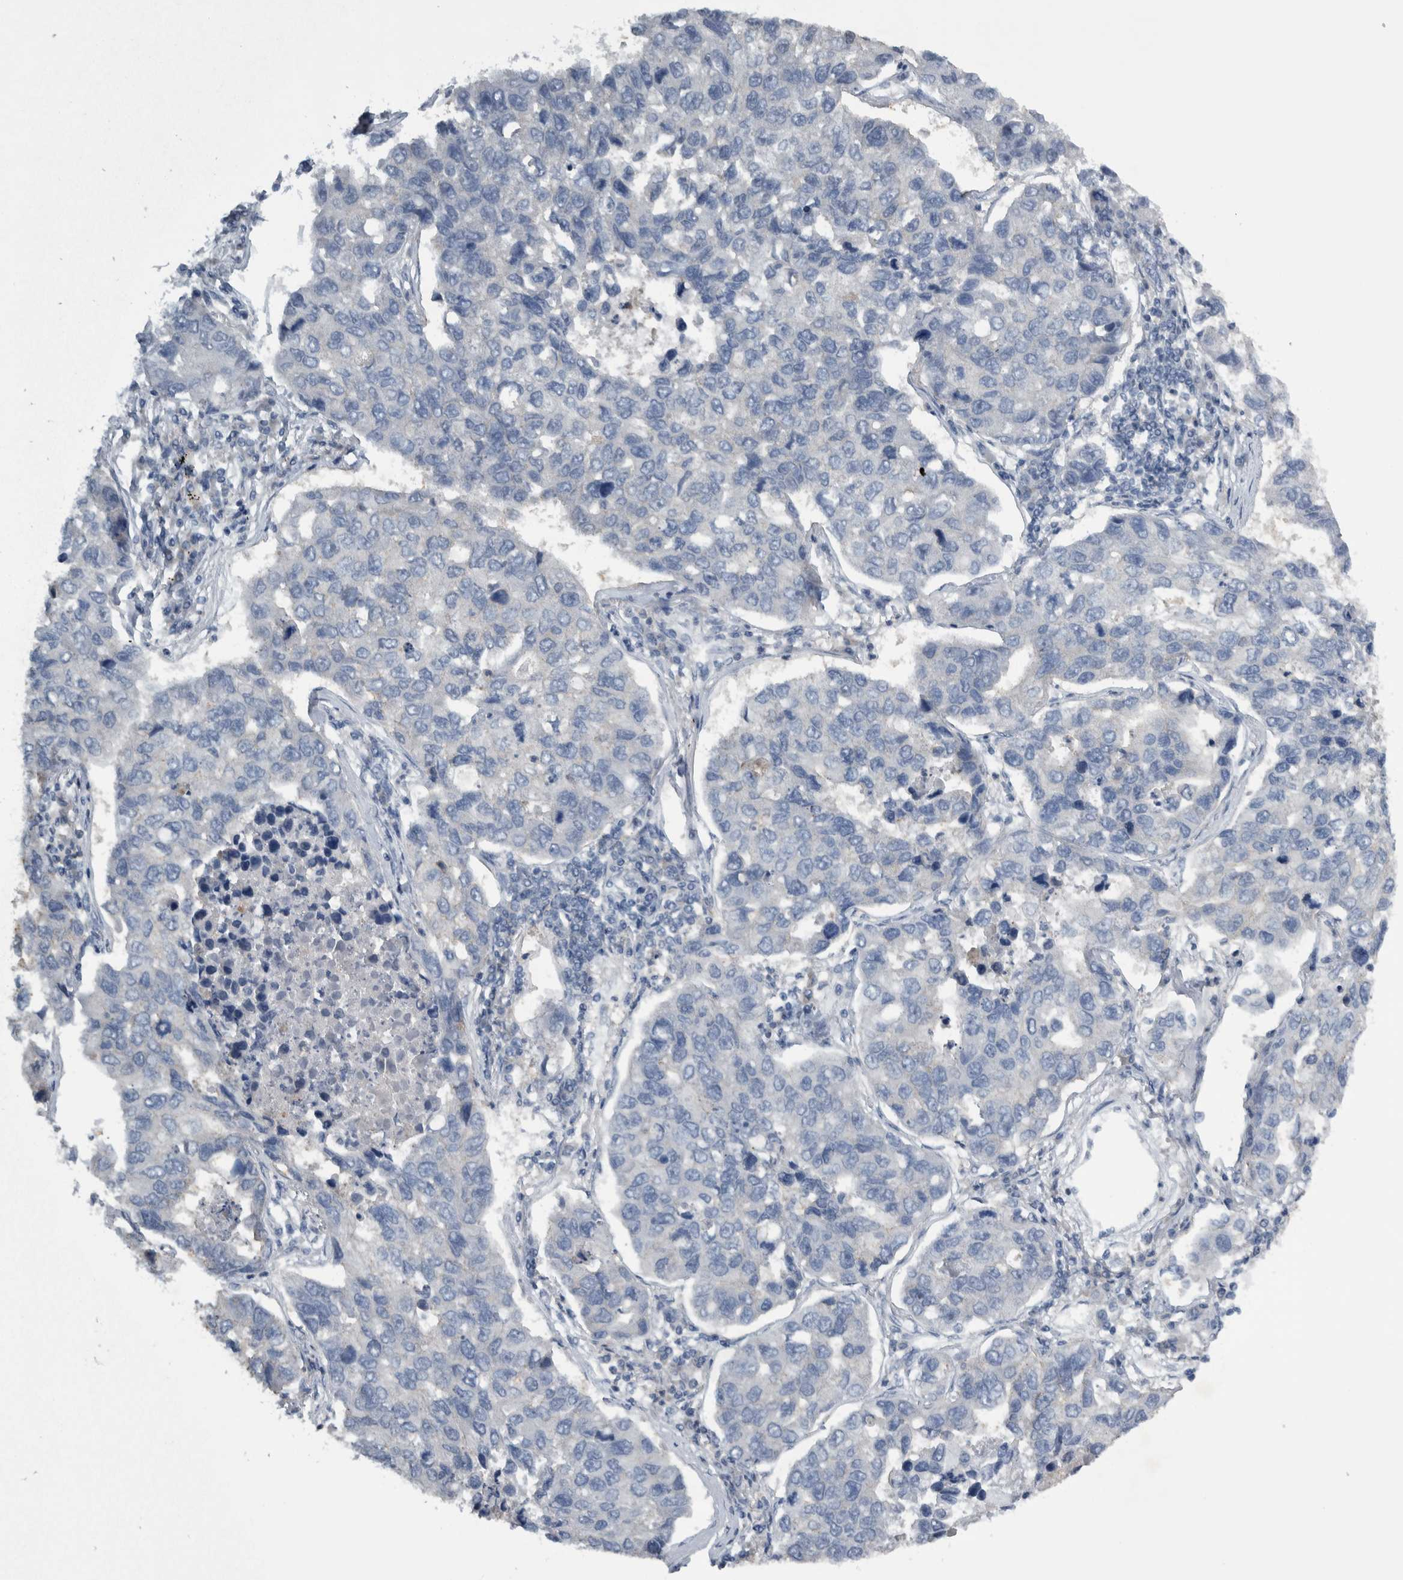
{"staining": {"intensity": "negative", "quantity": "none", "location": "none"}, "tissue": "lung cancer", "cell_type": "Tumor cells", "image_type": "cancer", "snomed": [{"axis": "morphology", "description": "Adenocarcinoma, NOS"}, {"axis": "topography", "description": "Lung"}], "caption": "The micrograph displays no staining of tumor cells in lung cancer. The staining was performed using DAB to visualize the protein expression in brown, while the nuclei were stained in blue with hematoxylin (Magnification: 20x).", "gene": "NT5C2", "patient": {"sex": "male", "age": 64}}